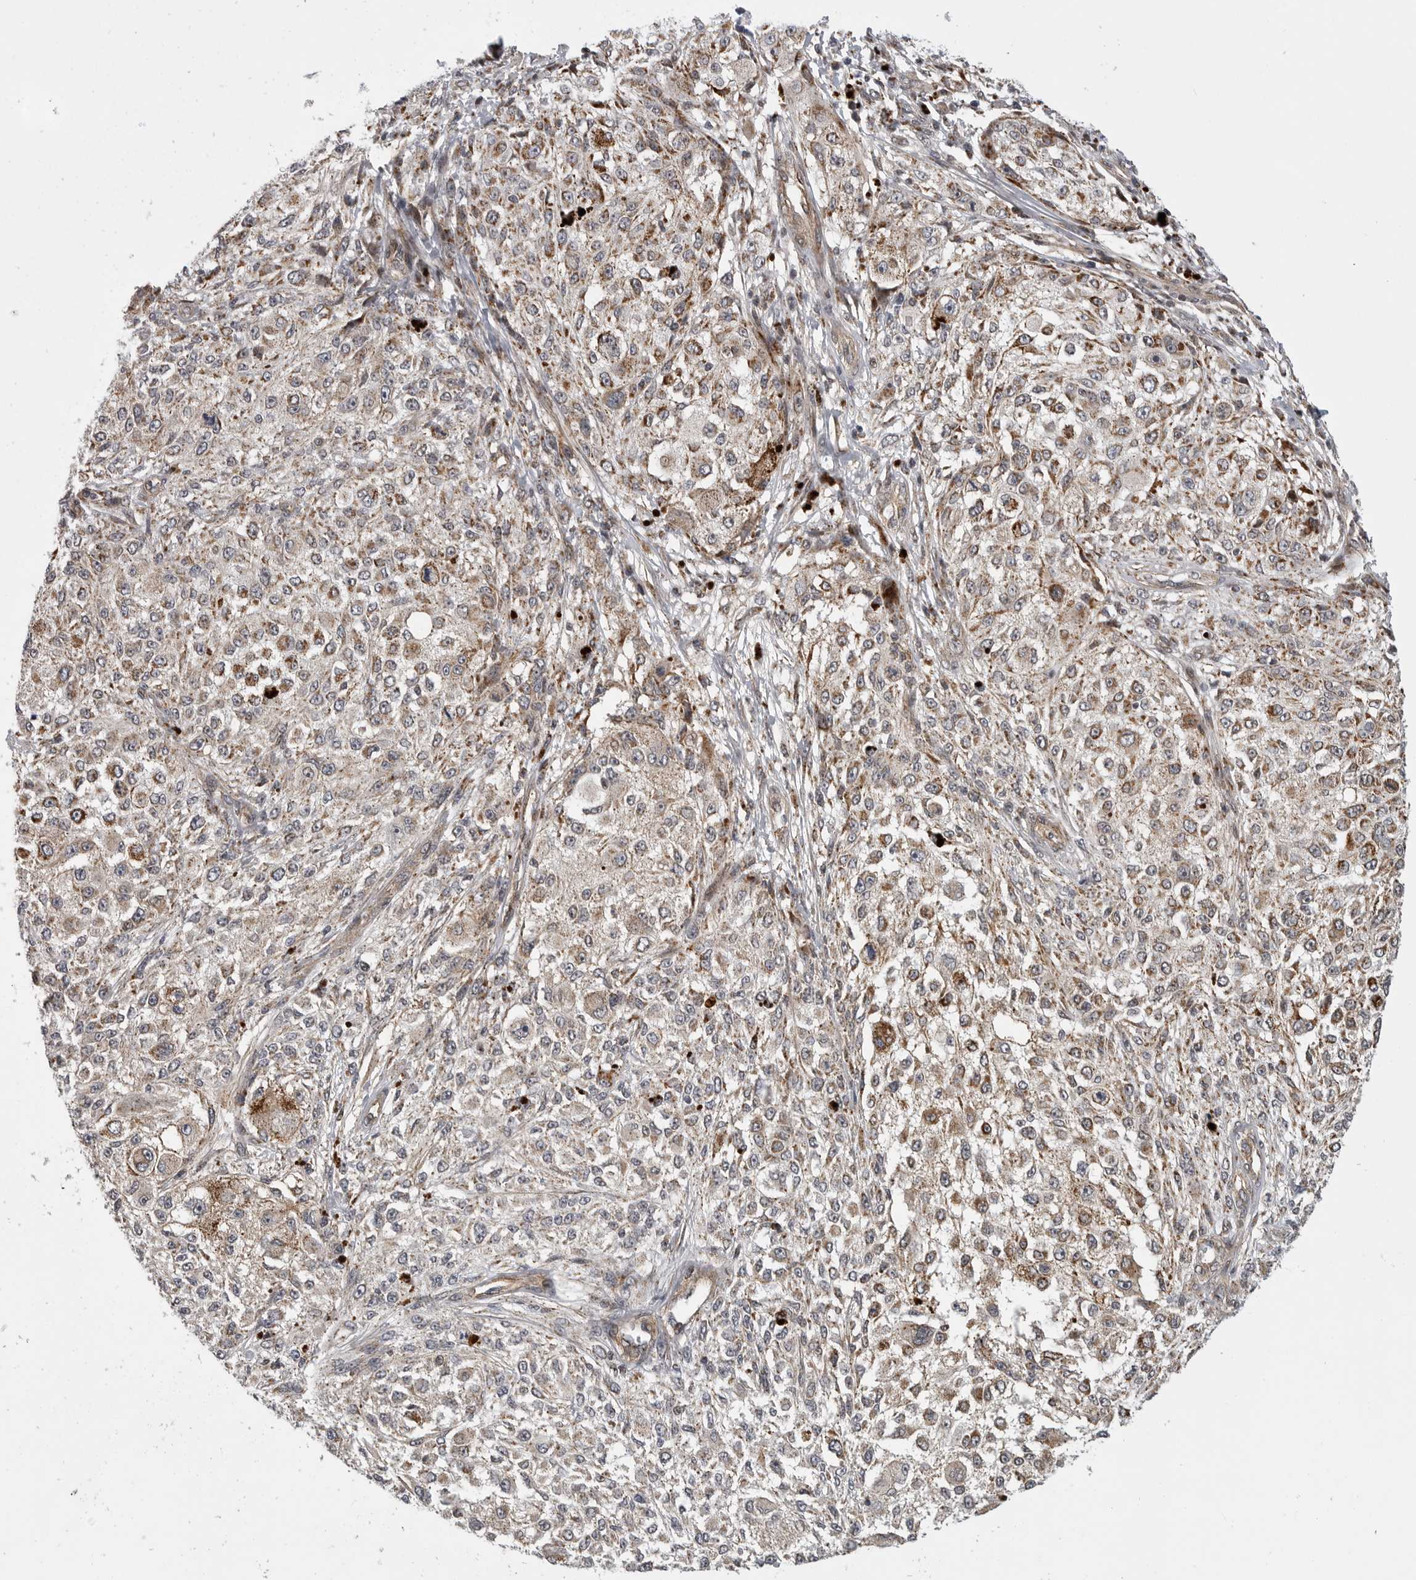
{"staining": {"intensity": "moderate", "quantity": "25%-75%", "location": "cytoplasmic/membranous"}, "tissue": "melanoma", "cell_type": "Tumor cells", "image_type": "cancer", "snomed": [{"axis": "morphology", "description": "Necrosis, NOS"}, {"axis": "morphology", "description": "Malignant melanoma, NOS"}, {"axis": "topography", "description": "Skin"}], "caption": "Protein staining of malignant melanoma tissue shows moderate cytoplasmic/membranous positivity in about 25%-75% of tumor cells.", "gene": "TMPRSS11F", "patient": {"sex": "female", "age": 87}}